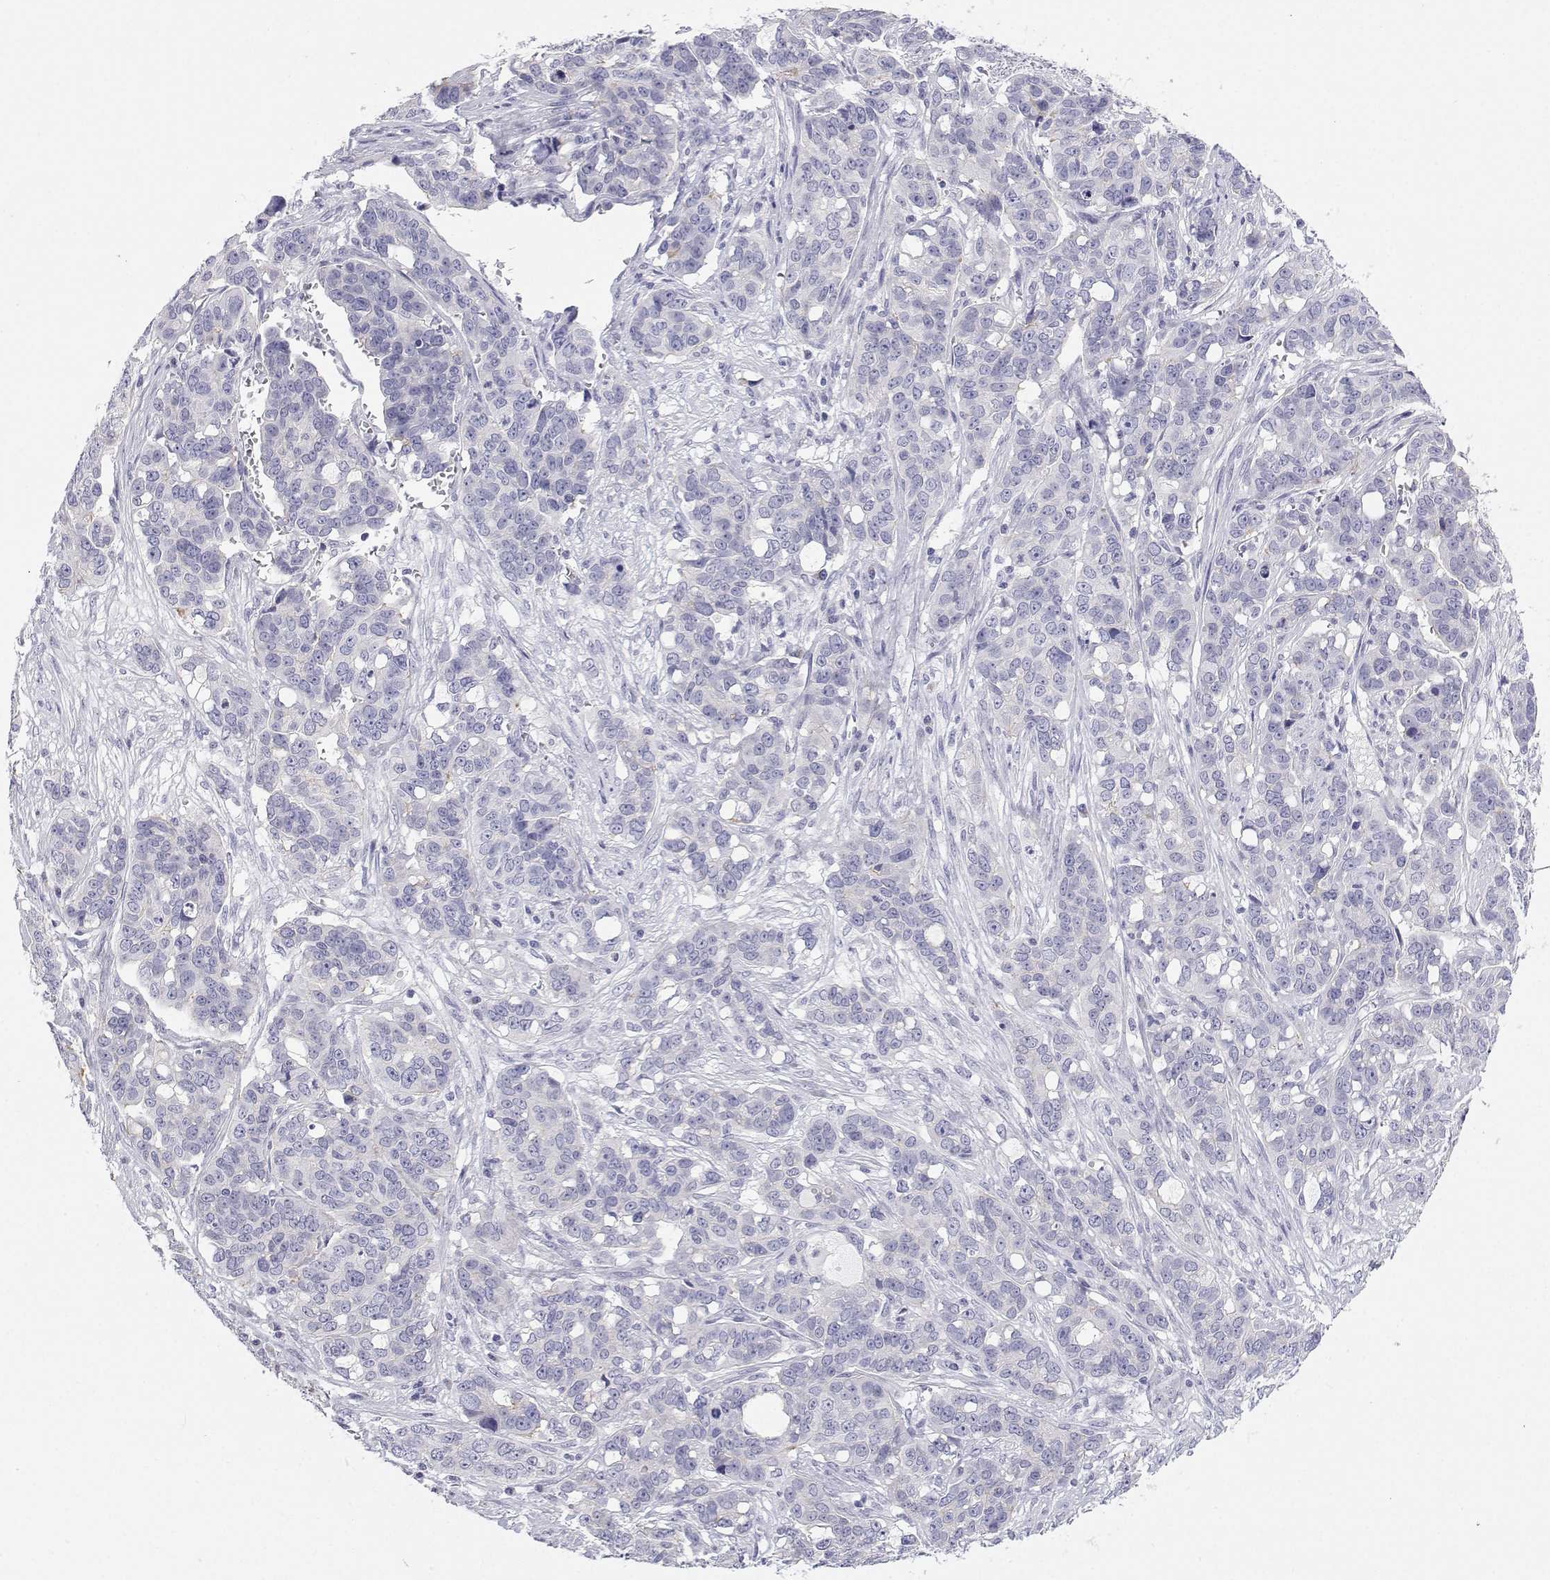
{"staining": {"intensity": "negative", "quantity": "none", "location": "none"}, "tissue": "ovarian cancer", "cell_type": "Tumor cells", "image_type": "cancer", "snomed": [{"axis": "morphology", "description": "Carcinoma, endometroid"}, {"axis": "topography", "description": "Ovary"}], "caption": "The micrograph displays no significant expression in tumor cells of ovarian cancer. Nuclei are stained in blue.", "gene": "BHMT", "patient": {"sex": "female", "age": 78}}